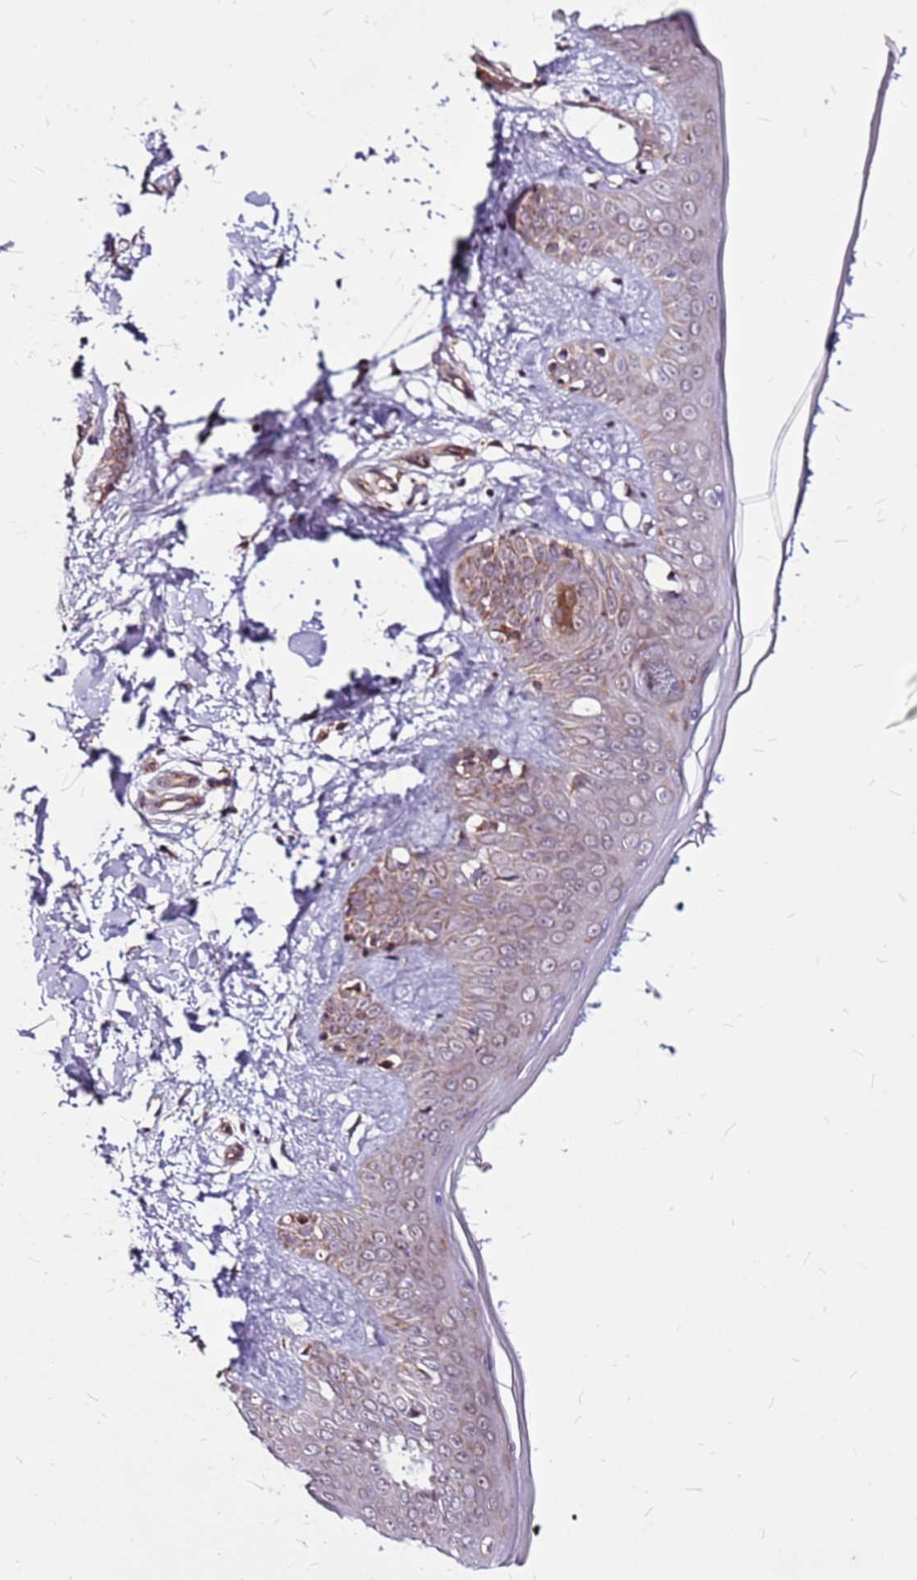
{"staining": {"intensity": "moderate", "quantity": "25%-75%", "location": "cytoplasmic/membranous"}, "tissue": "skin", "cell_type": "Fibroblasts", "image_type": "normal", "snomed": [{"axis": "morphology", "description": "Normal tissue, NOS"}, {"axis": "topography", "description": "Skin"}], "caption": "IHC of unremarkable human skin exhibits medium levels of moderate cytoplasmic/membranous staining in about 25%-75% of fibroblasts. The staining is performed using DAB brown chromogen to label protein expression. The nuclei are counter-stained blue using hematoxylin.", "gene": "OR51T1", "patient": {"sex": "female", "age": 34}}